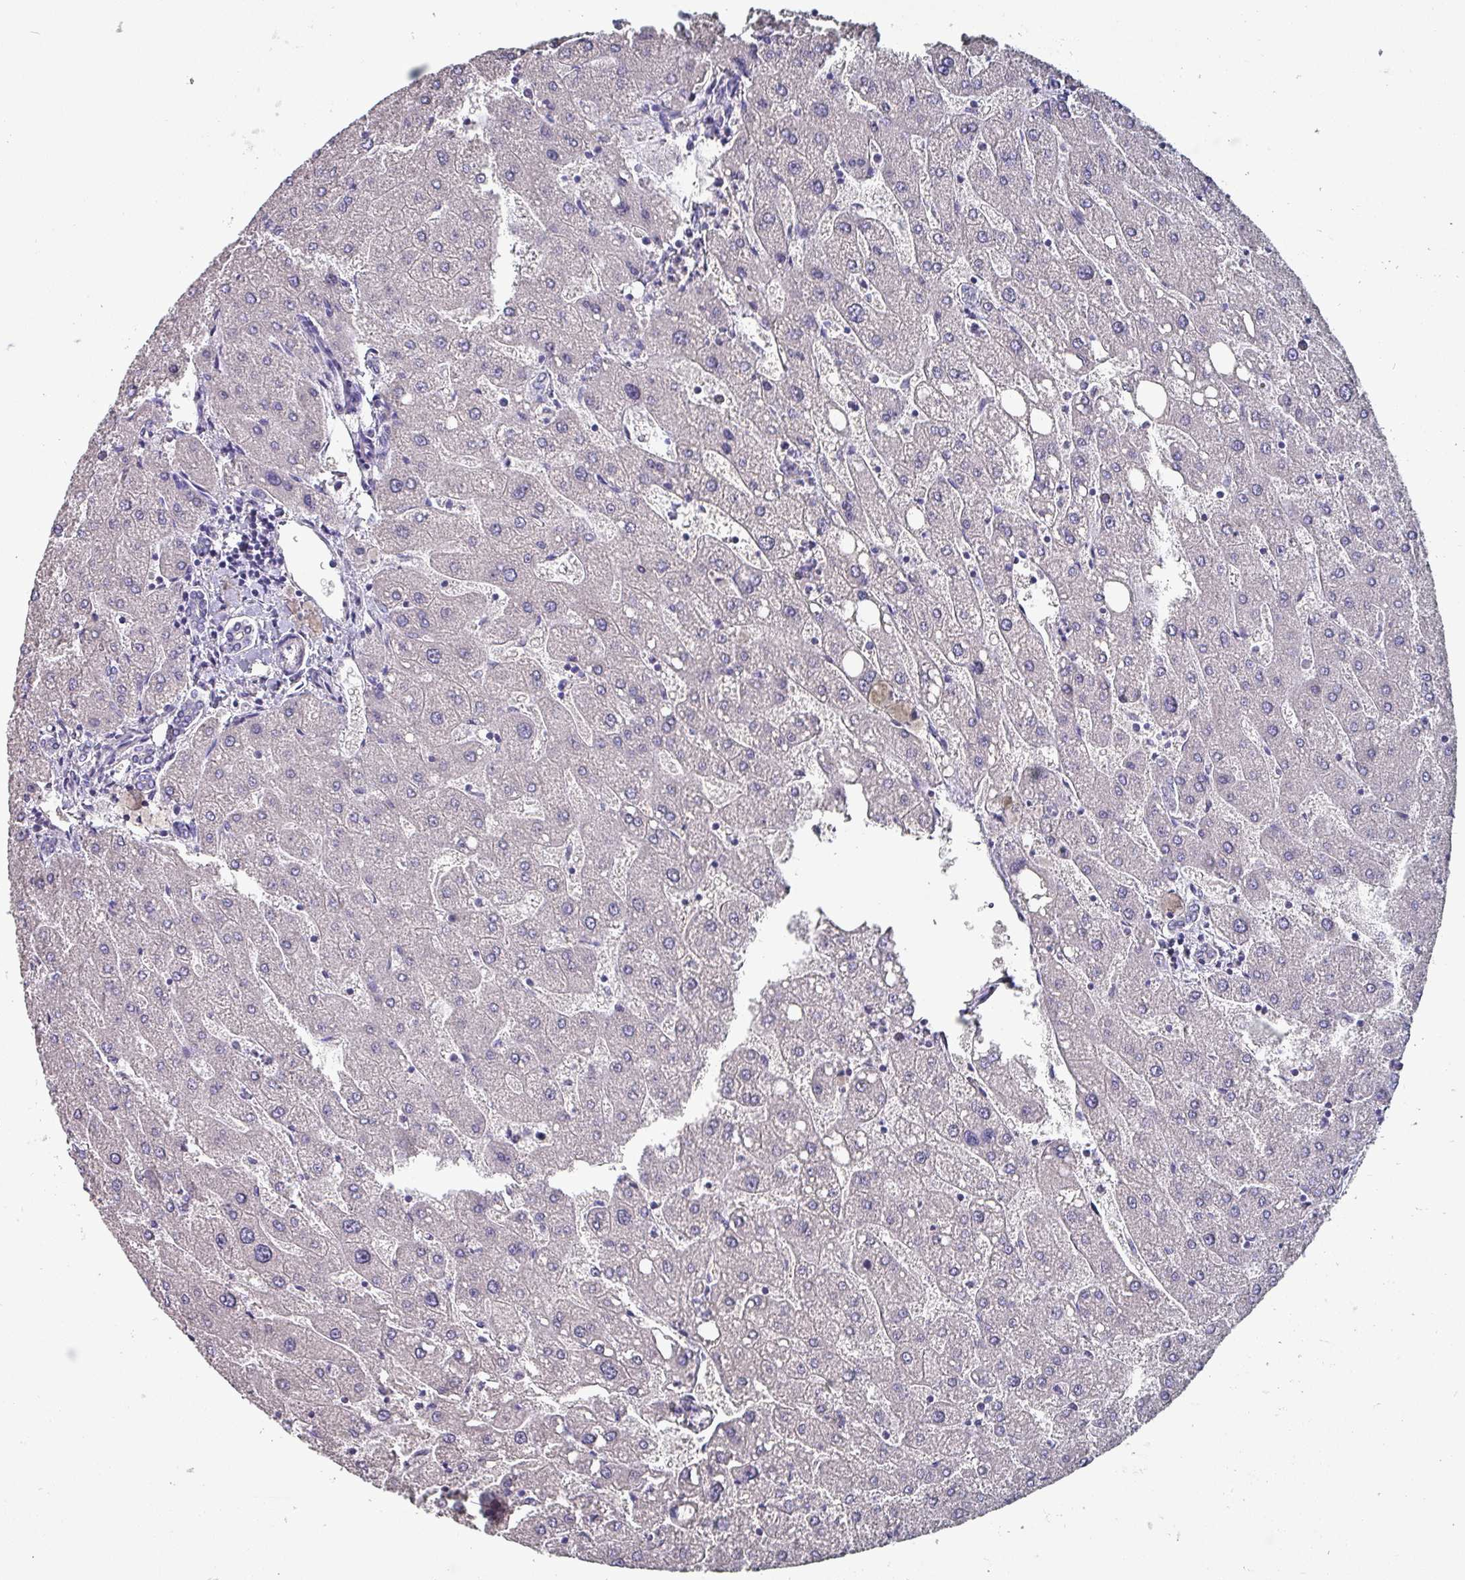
{"staining": {"intensity": "negative", "quantity": "none", "location": "none"}, "tissue": "liver", "cell_type": "Cholangiocytes", "image_type": "normal", "snomed": [{"axis": "morphology", "description": "Normal tissue, NOS"}, {"axis": "topography", "description": "Liver"}], "caption": "This histopathology image is of benign liver stained with immunohistochemistry to label a protein in brown with the nuclei are counter-stained blue. There is no staining in cholangiocytes.", "gene": "INS", "patient": {"sex": "male", "age": 67}}